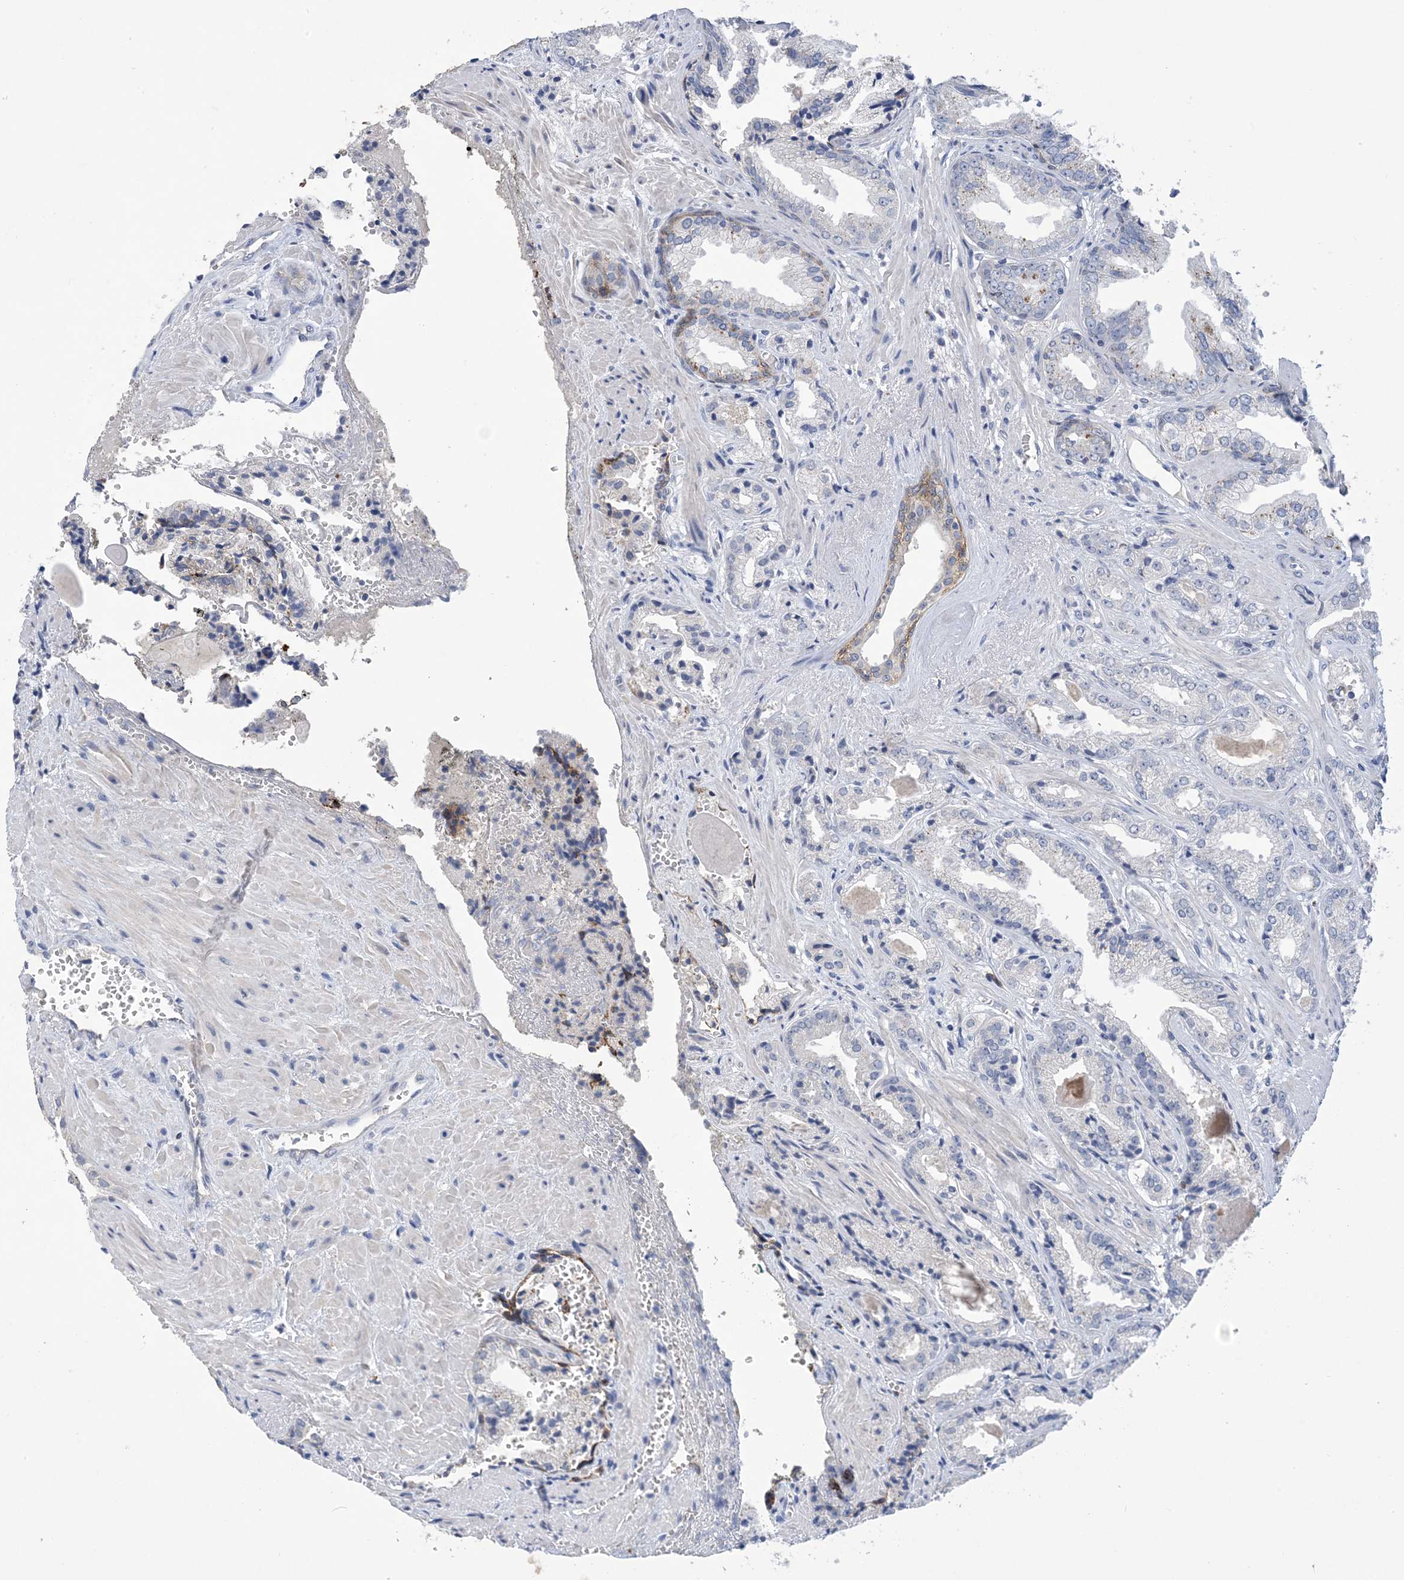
{"staining": {"intensity": "negative", "quantity": "none", "location": "none"}, "tissue": "prostate cancer", "cell_type": "Tumor cells", "image_type": "cancer", "snomed": [{"axis": "morphology", "description": "Adenocarcinoma, High grade"}, {"axis": "topography", "description": "Prostate"}], "caption": "Immunohistochemical staining of prostate high-grade adenocarcinoma displays no significant staining in tumor cells.", "gene": "DSC3", "patient": {"sex": "male", "age": 71}}